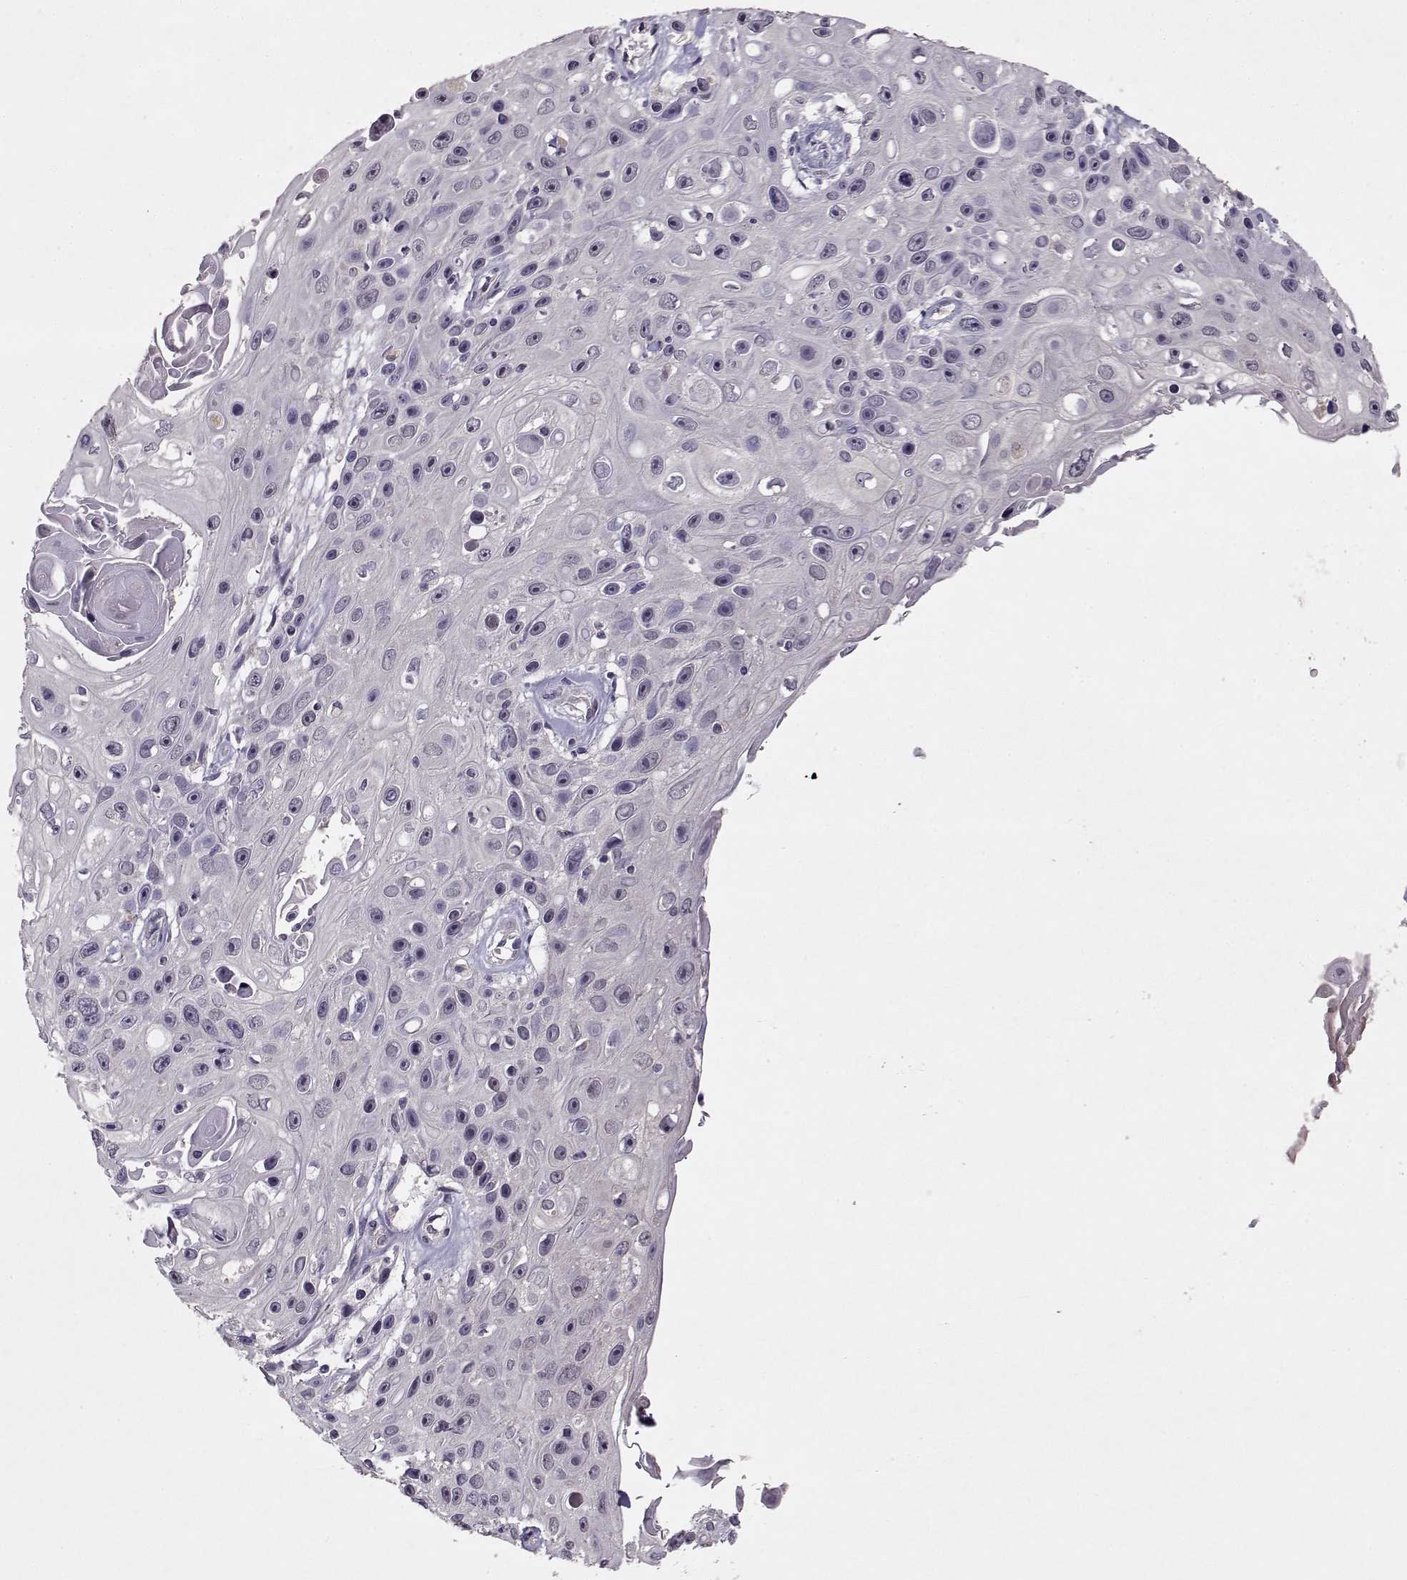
{"staining": {"intensity": "negative", "quantity": "none", "location": "none"}, "tissue": "skin cancer", "cell_type": "Tumor cells", "image_type": "cancer", "snomed": [{"axis": "morphology", "description": "Squamous cell carcinoma, NOS"}, {"axis": "topography", "description": "Skin"}], "caption": "Photomicrograph shows no significant protein expression in tumor cells of skin cancer.", "gene": "BMX", "patient": {"sex": "male", "age": 82}}